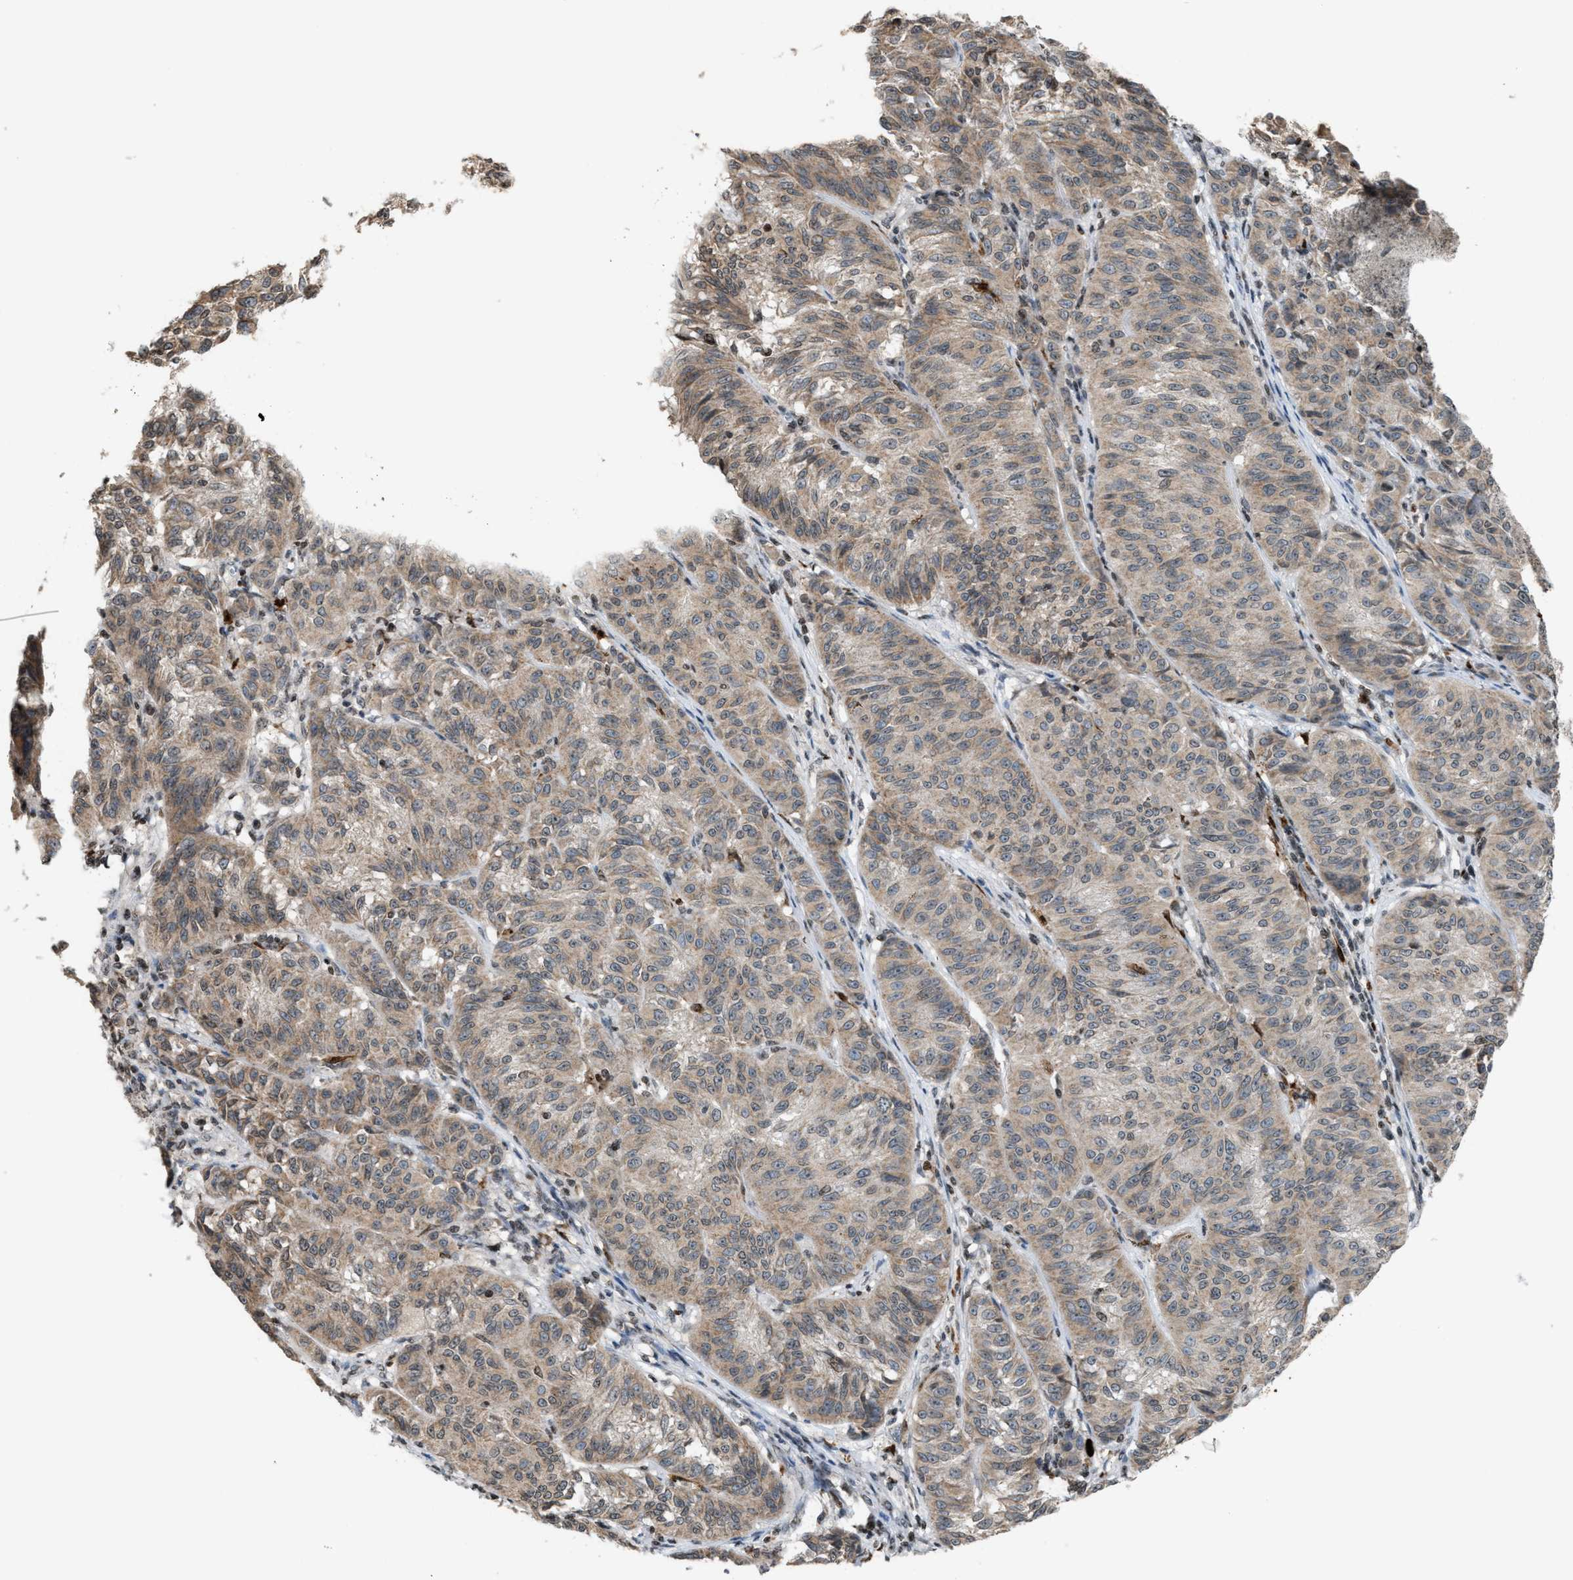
{"staining": {"intensity": "weak", "quantity": ">75%", "location": "cytoplasmic/membranous"}, "tissue": "melanoma", "cell_type": "Tumor cells", "image_type": "cancer", "snomed": [{"axis": "morphology", "description": "Malignant melanoma, NOS"}, {"axis": "topography", "description": "Skin"}], "caption": "Immunohistochemical staining of human melanoma displays weak cytoplasmic/membranous protein staining in approximately >75% of tumor cells. The protein is stained brown, and the nuclei are stained in blue (DAB IHC with brightfield microscopy, high magnification).", "gene": "PRUNE2", "patient": {"sex": "female", "age": 72}}